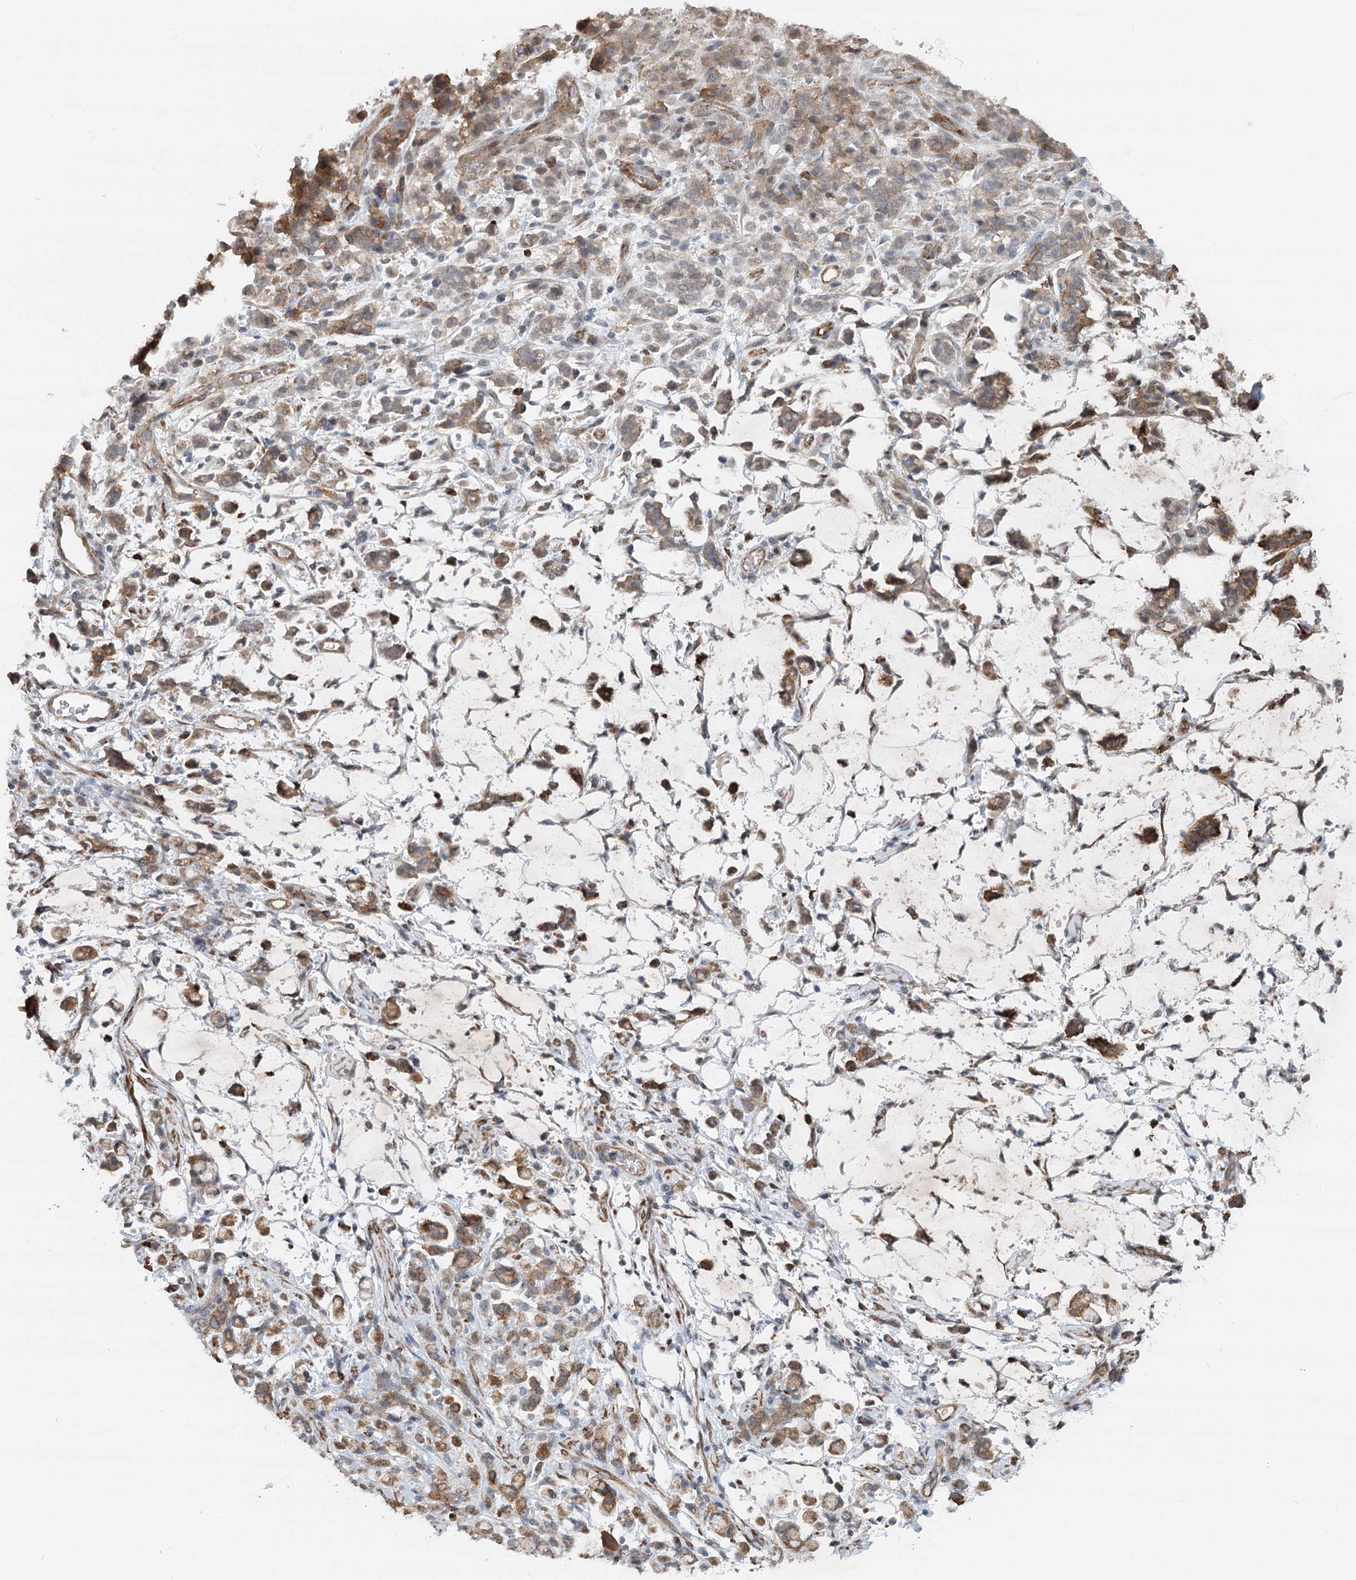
{"staining": {"intensity": "moderate", "quantity": ">75%", "location": "cytoplasmic/membranous"}, "tissue": "stomach cancer", "cell_type": "Tumor cells", "image_type": "cancer", "snomed": [{"axis": "morphology", "description": "Adenocarcinoma, NOS"}, {"axis": "topography", "description": "Stomach"}], "caption": "The image displays staining of stomach cancer, revealing moderate cytoplasmic/membranous protein staining (brown color) within tumor cells.", "gene": "RNF111", "patient": {"sex": "female", "age": 60}}